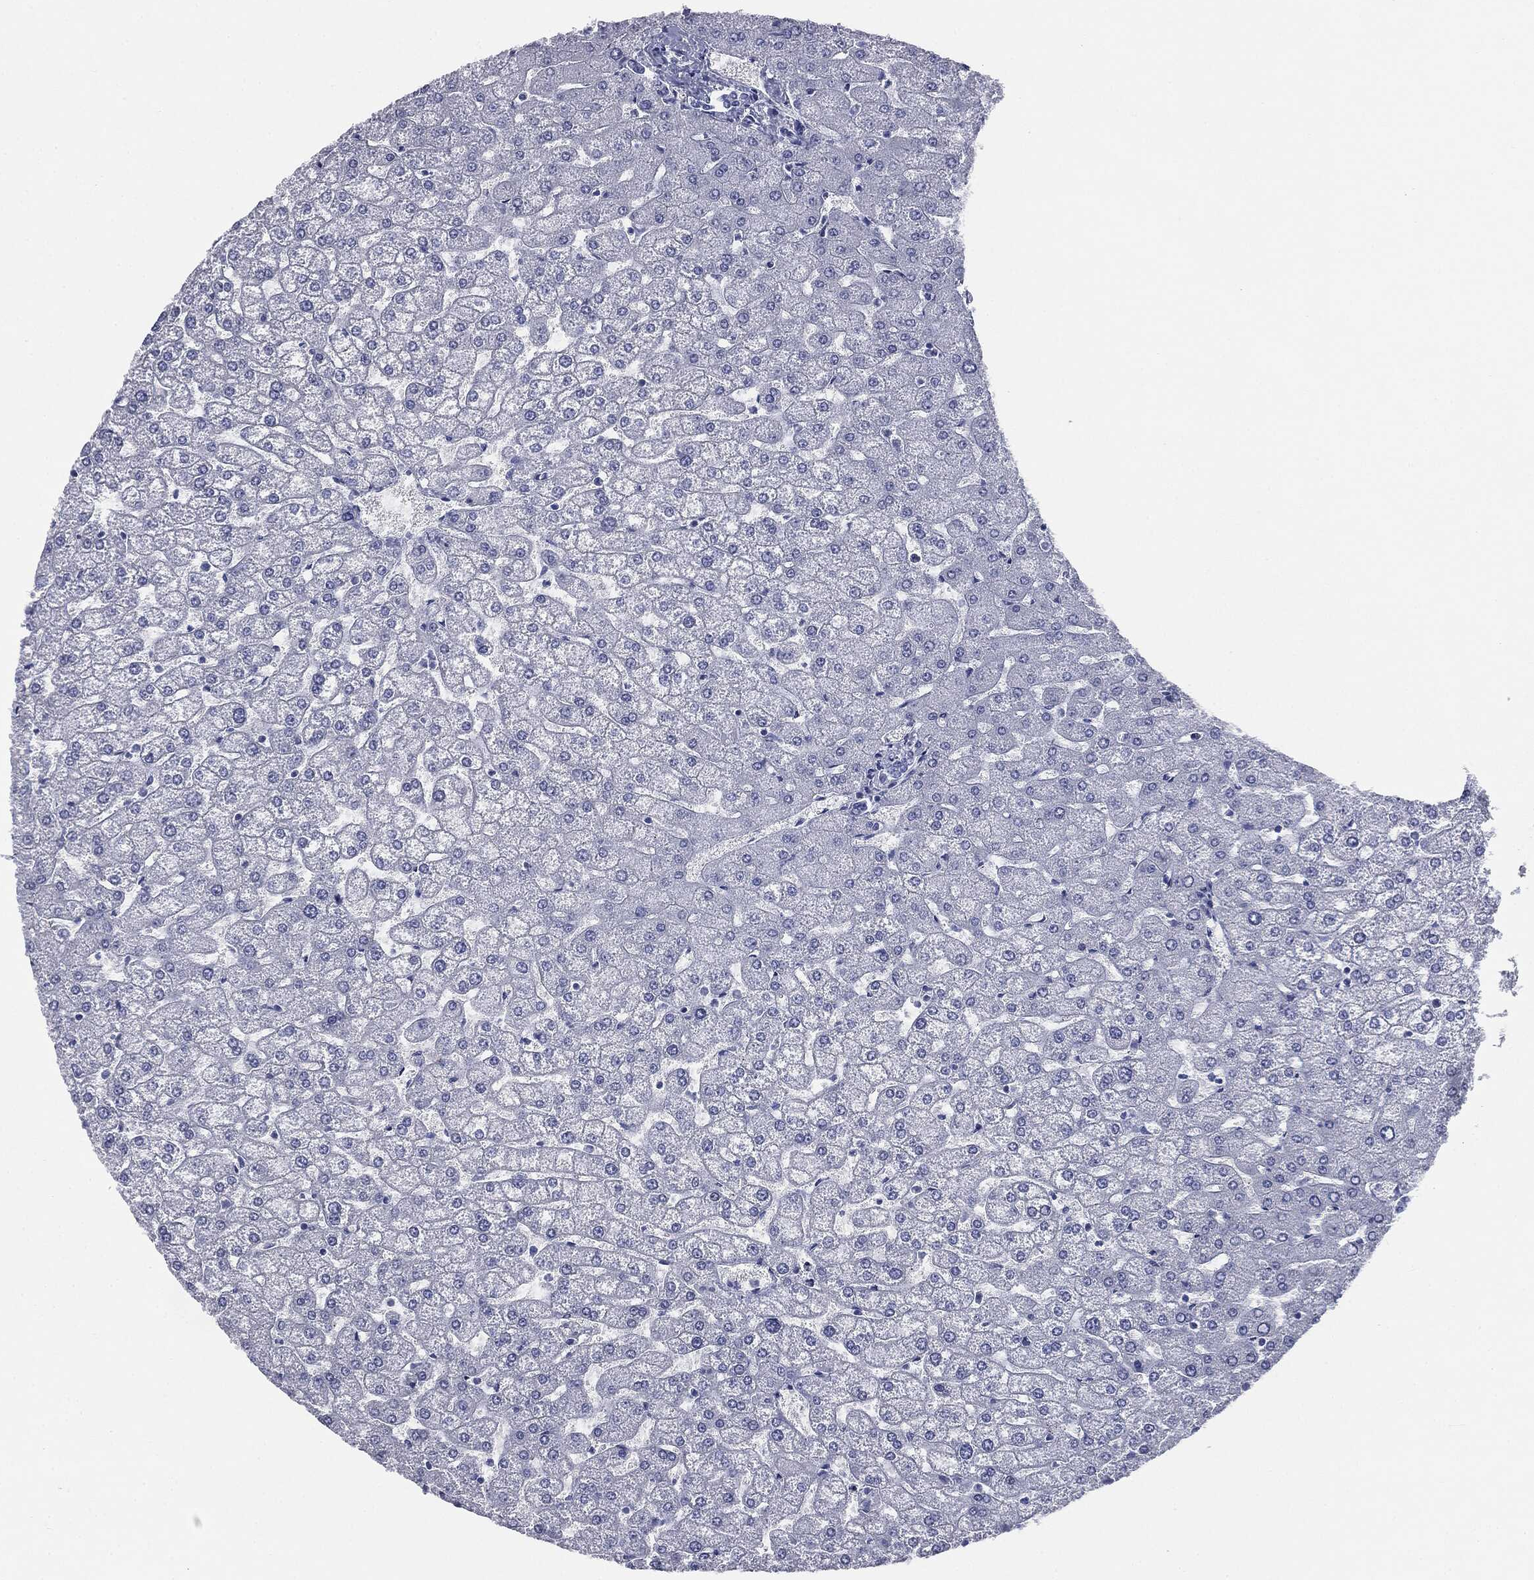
{"staining": {"intensity": "negative", "quantity": "none", "location": "none"}, "tissue": "liver", "cell_type": "Cholangiocytes", "image_type": "normal", "snomed": [{"axis": "morphology", "description": "Normal tissue, NOS"}, {"axis": "topography", "description": "Liver"}], "caption": "This is a image of immunohistochemistry staining of unremarkable liver, which shows no positivity in cholangiocytes.", "gene": "ATP2A1", "patient": {"sex": "female", "age": 32}}